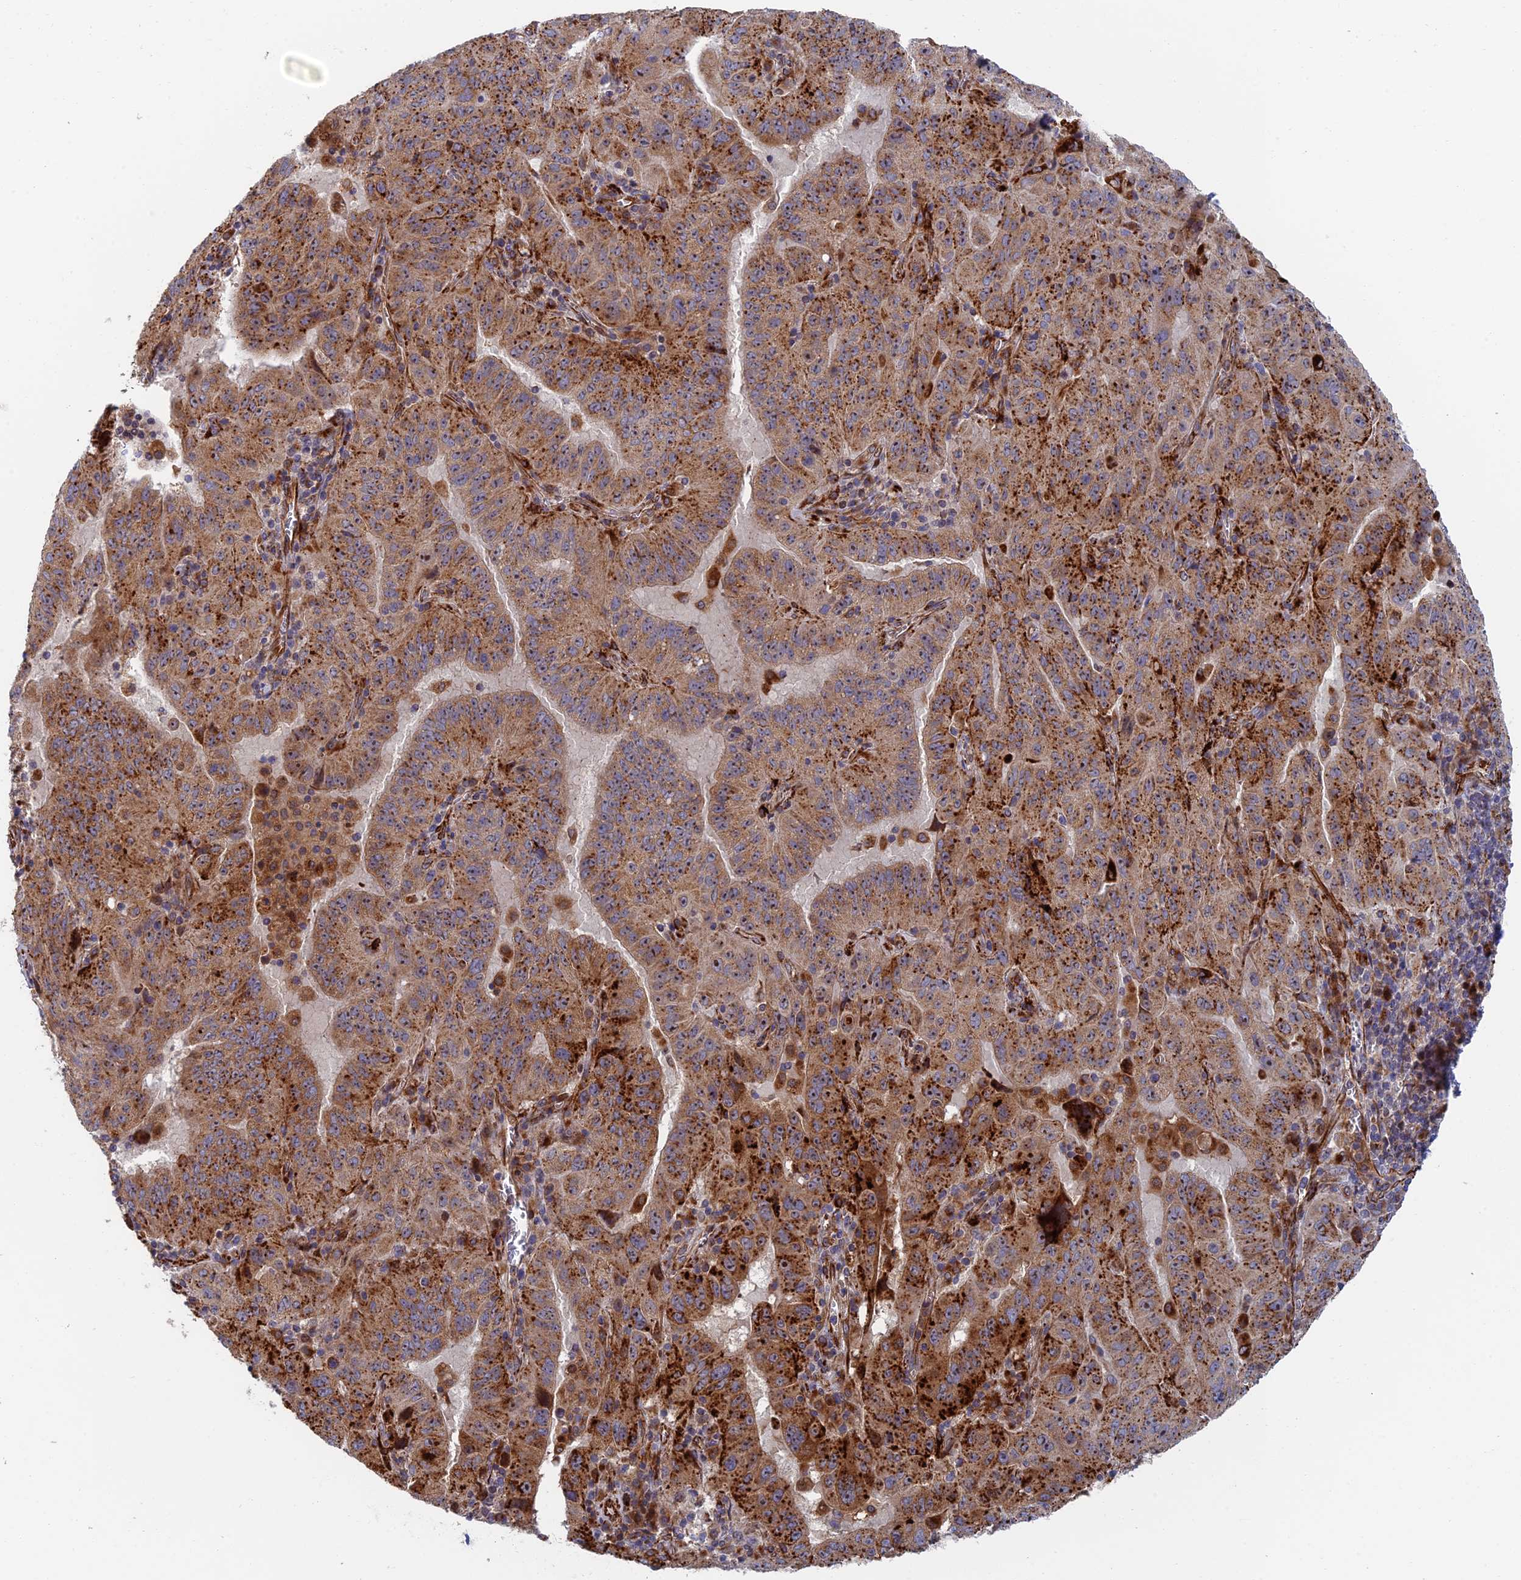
{"staining": {"intensity": "moderate", "quantity": ">75%", "location": "cytoplasmic/membranous"}, "tissue": "pancreatic cancer", "cell_type": "Tumor cells", "image_type": "cancer", "snomed": [{"axis": "morphology", "description": "Adenocarcinoma, NOS"}, {"axis": "topography", "description": "Pancreas"}], "caption": "The image exhibits staining of pancreatic cancer (adenocarcinoma), revealing moderate cytoplasmic/membranous protein staining (brown color) within tumor cells.", "gene": "PPP2R3C", "patient": {"sex": "male", "age": 63}}